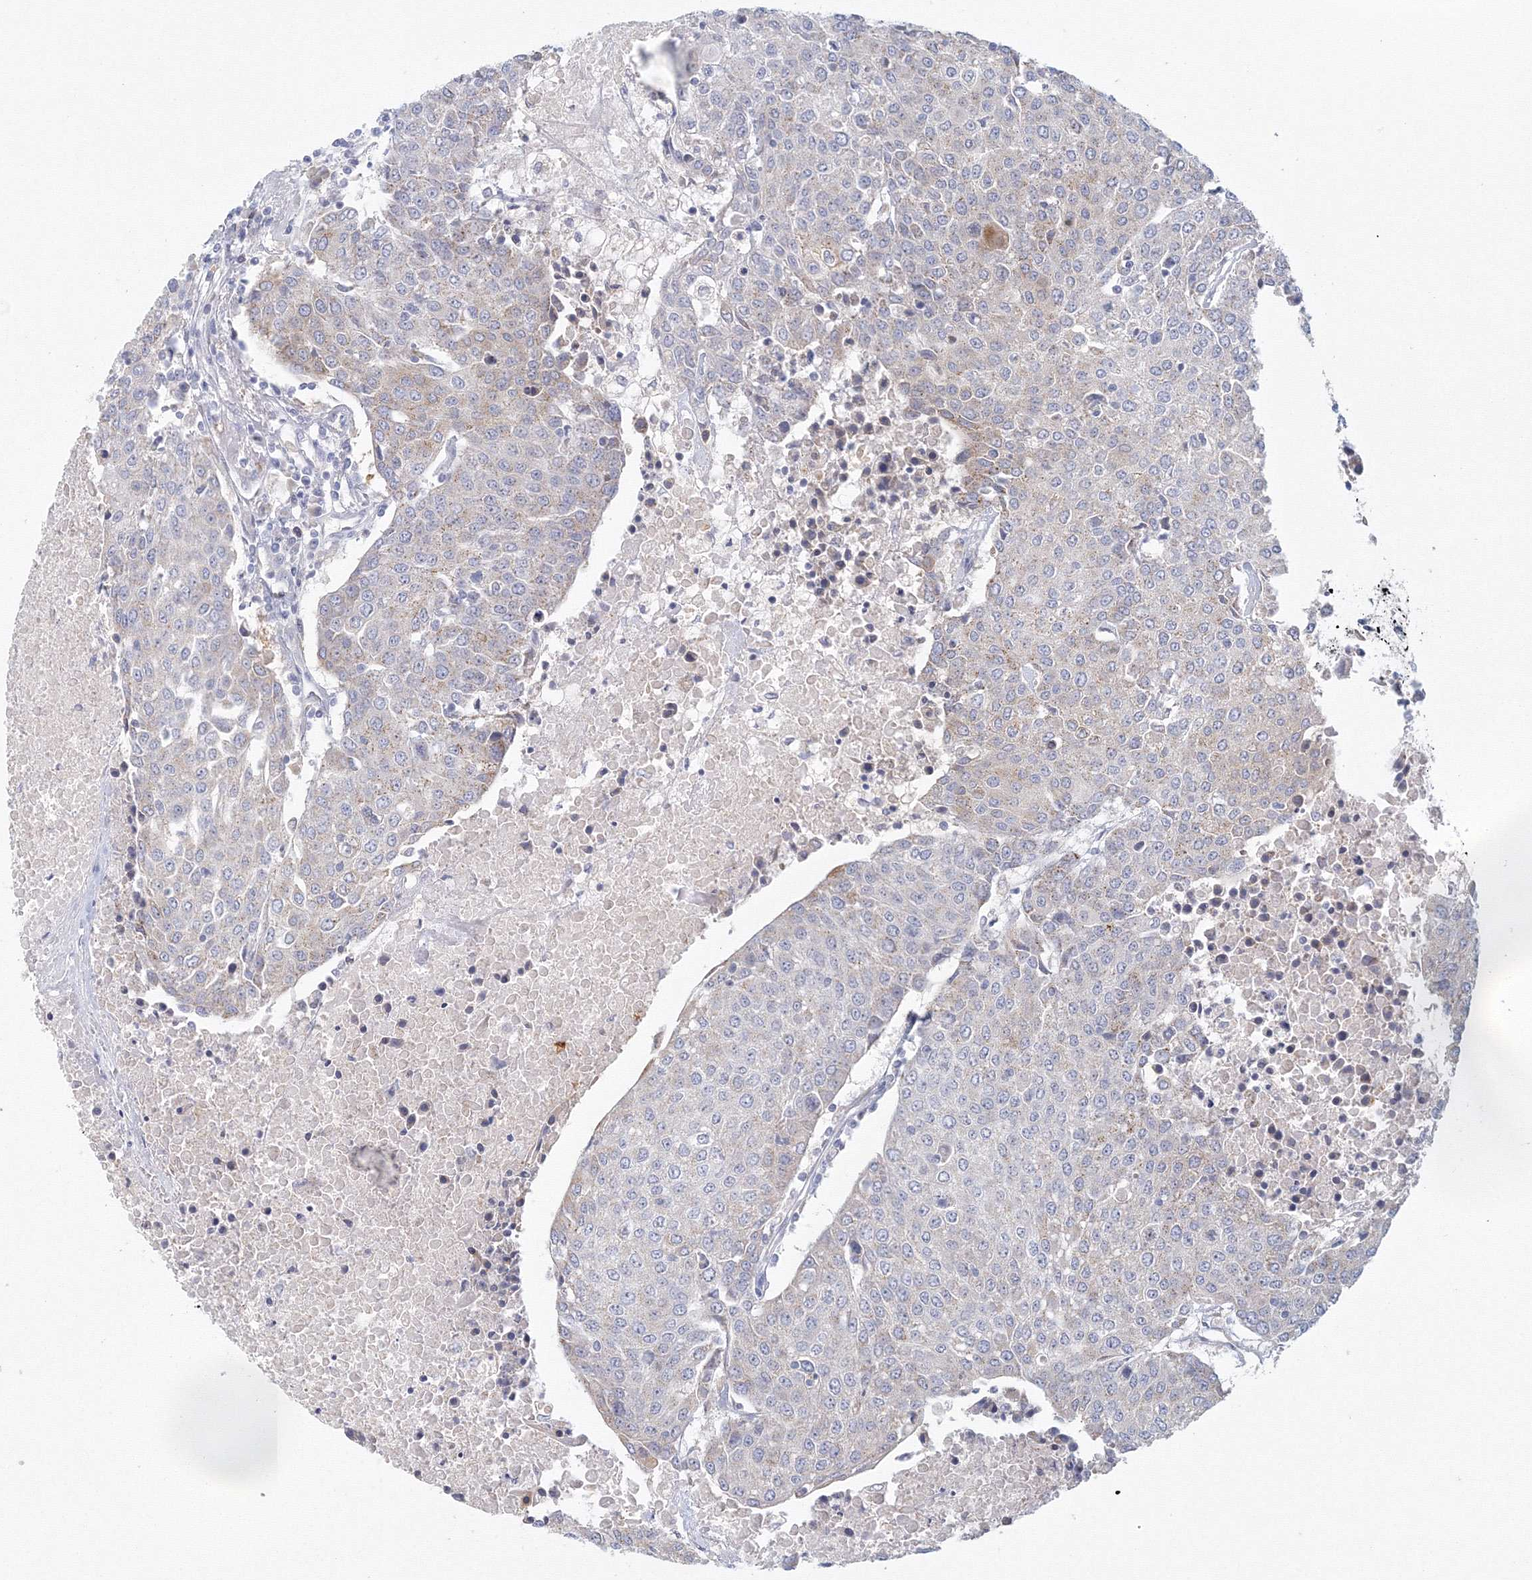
{"staining": {"intensity": "weak", "quantity": "<25%", "location": "cytoplasmic/membranous"}, "tissue": "urothelial cancer", "cell_type": "Tumor cells", "image_type": "cancer", "snomed": [{"axis": "morphology", "description": "Urothelial carcinoma, High grade"}, {"axis": "topography", "description": "Urinary bladder"}], "caption": "This micrograph is of urothelial carcinoma (high-grade) stained with IHC to label a protein in brown with the nuclei are counter-stained blue. There is no expression in tumor cells. The staining was performed using DAB (3,3'-diaminobenzidine) to visualize the protein expression in brown, while the nuclei were stained in blue with hematoxylin (Magnification: 20x).", "gene": "TACC2", "patient": {"sex": "female", "age": 85}}